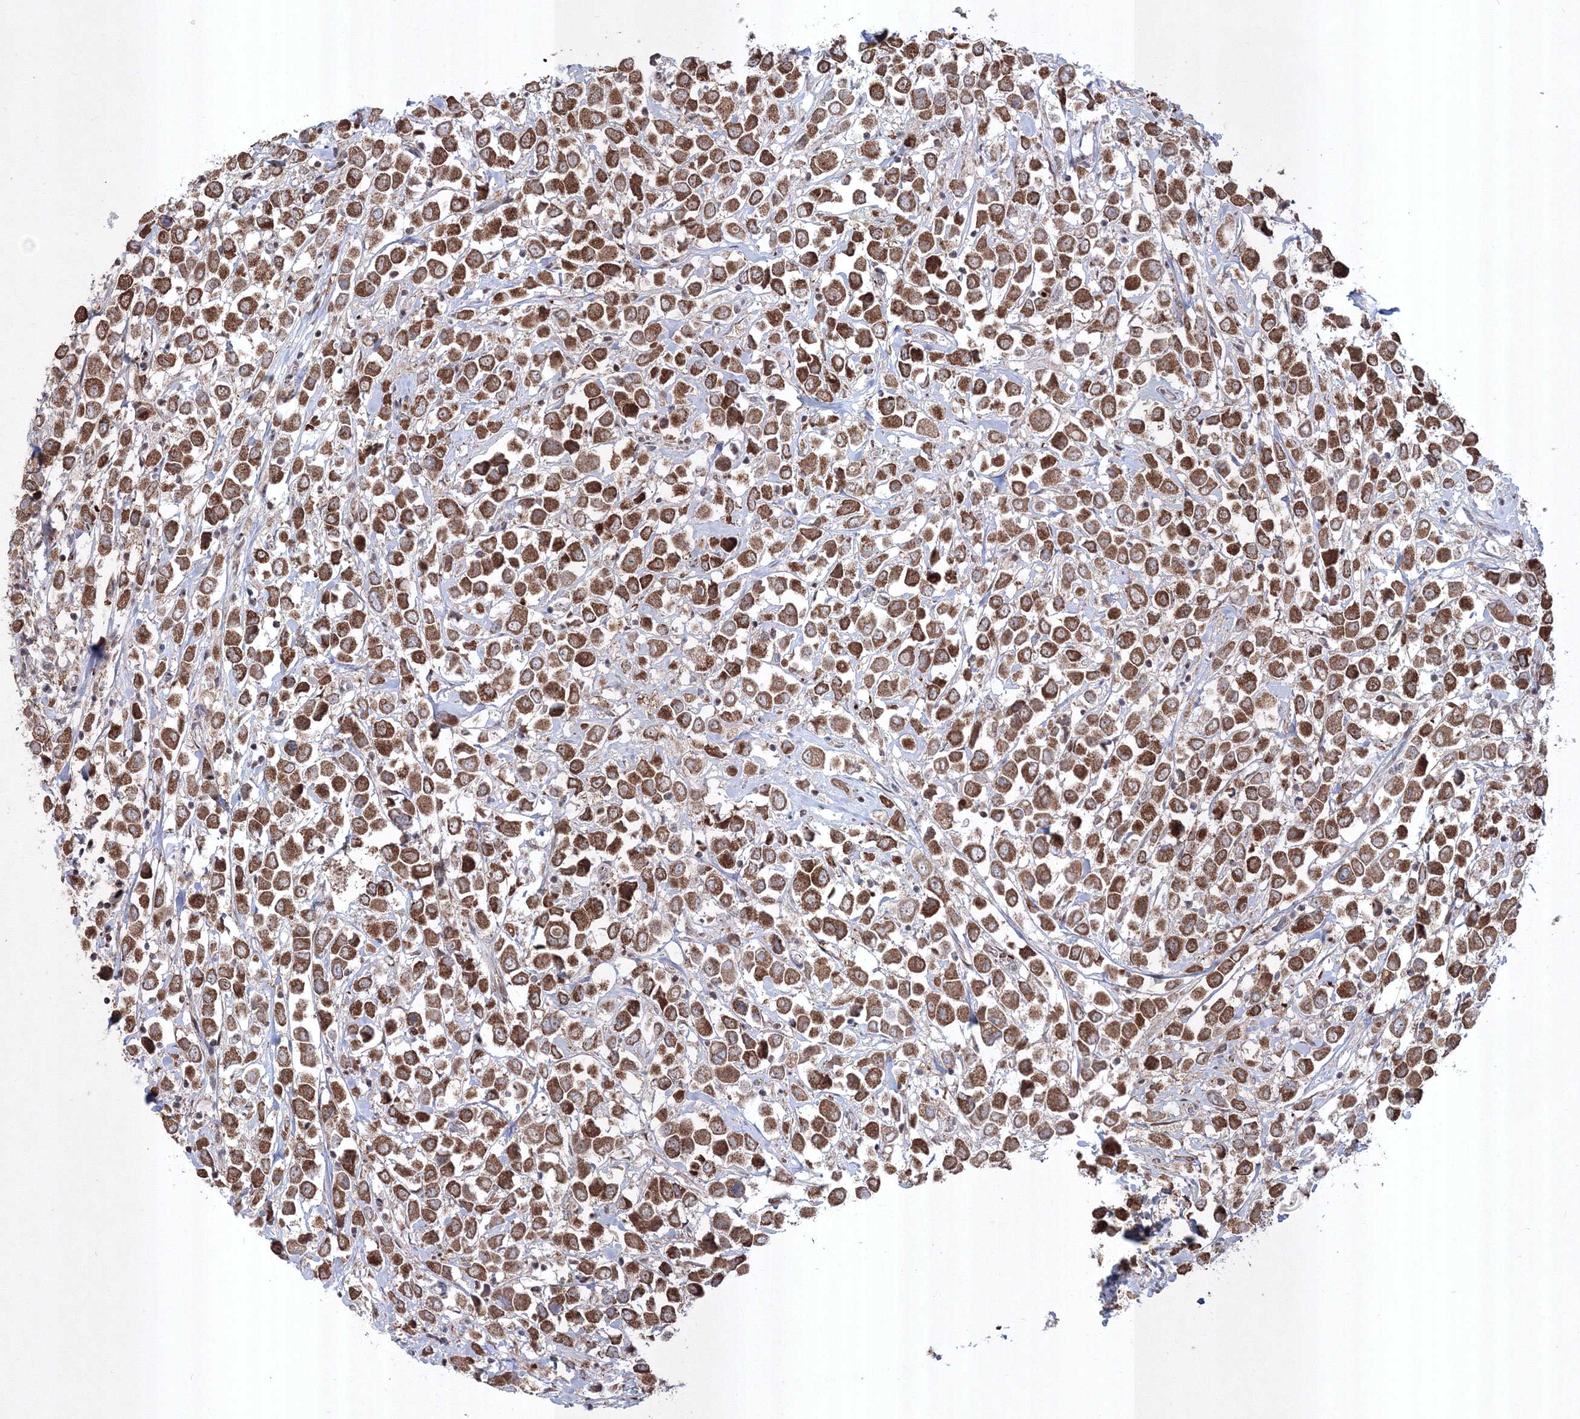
{"staining": {"intensity": "strong", "quantity": ">75%", "location": "cytoplasmic/membranous"}, "tissue": "breast cancer", "cell_type": "Tumor cells", "image_type": "cancer", "snomed": [{"axis": "morphology", "description": "Duct carcinoma"}, {"axis": "topography", "description": "Breast"}], "caption": "Immunohistochemical staining of invasive ductal carcinoma (breast) exhibits high levels of strong cytoplasmic/membranous protein staining in about >75% of tumor cells.", "gene": "GRSF1", "patient": {"sex": "female", "age": 61}}